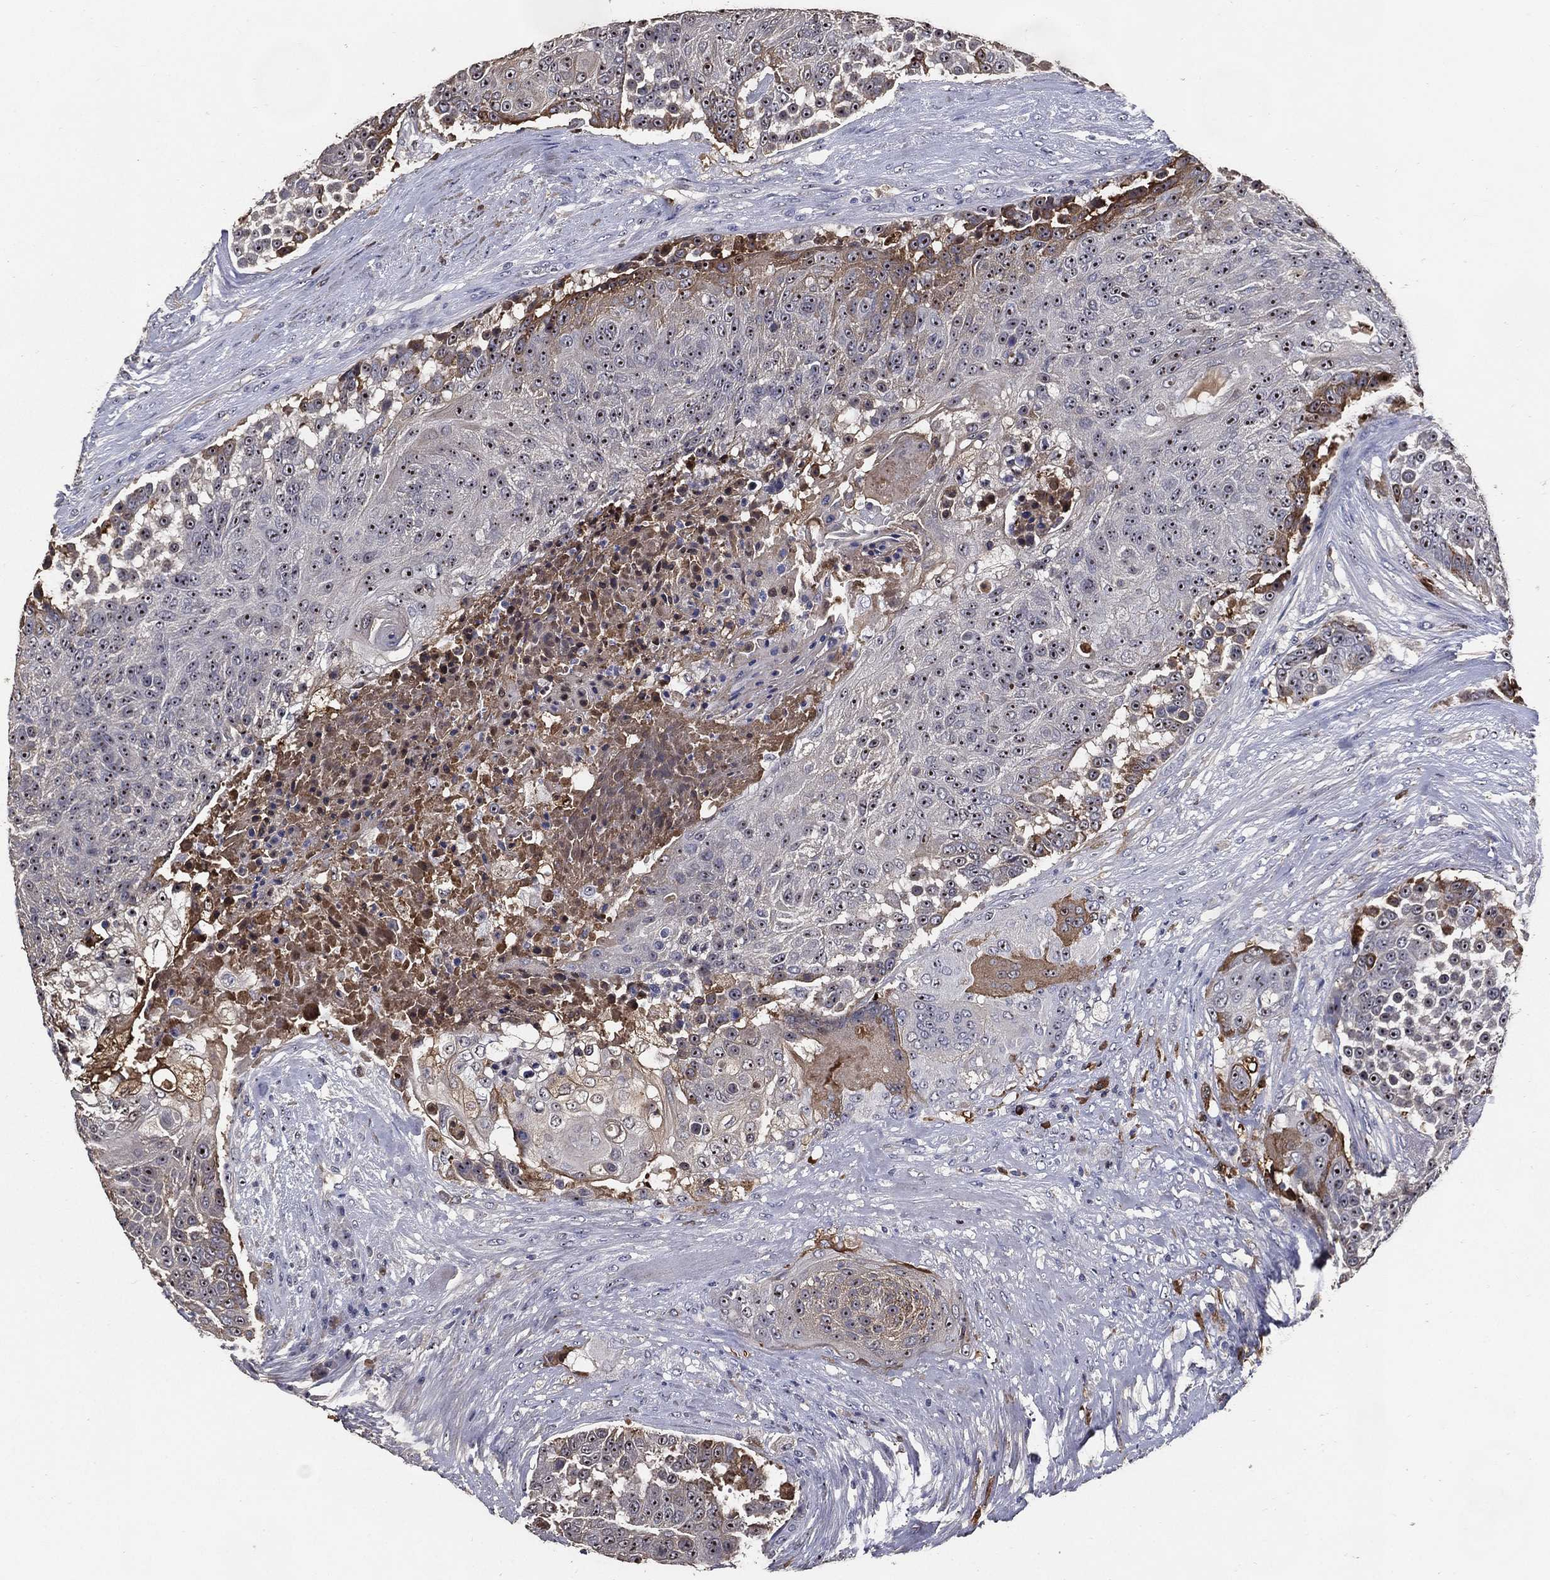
{"staining": {"intensity": "moderate", "quantity": "<25%", "location": "nuclear"}, "tissue": "urothelial cancer", "cell_type": "Tumor cells", "image_type": "cancer", "snomed": [{"axis": "morphology", "description": "Urothelial carcinoma, High grade"}, {"axis": "topography", "description": "Urinary bladder"}], "caption": "High-magnification brightfield microscopy of urothelial cancer stained with DAB (brown) and counterstained with hematoxylin (blue). tumor cells exhibit moderate nuclear positivity is seen in approximately<25% of cells.", "gene": "EFNA1", "patient": {"sex": "female", "age": 63}}